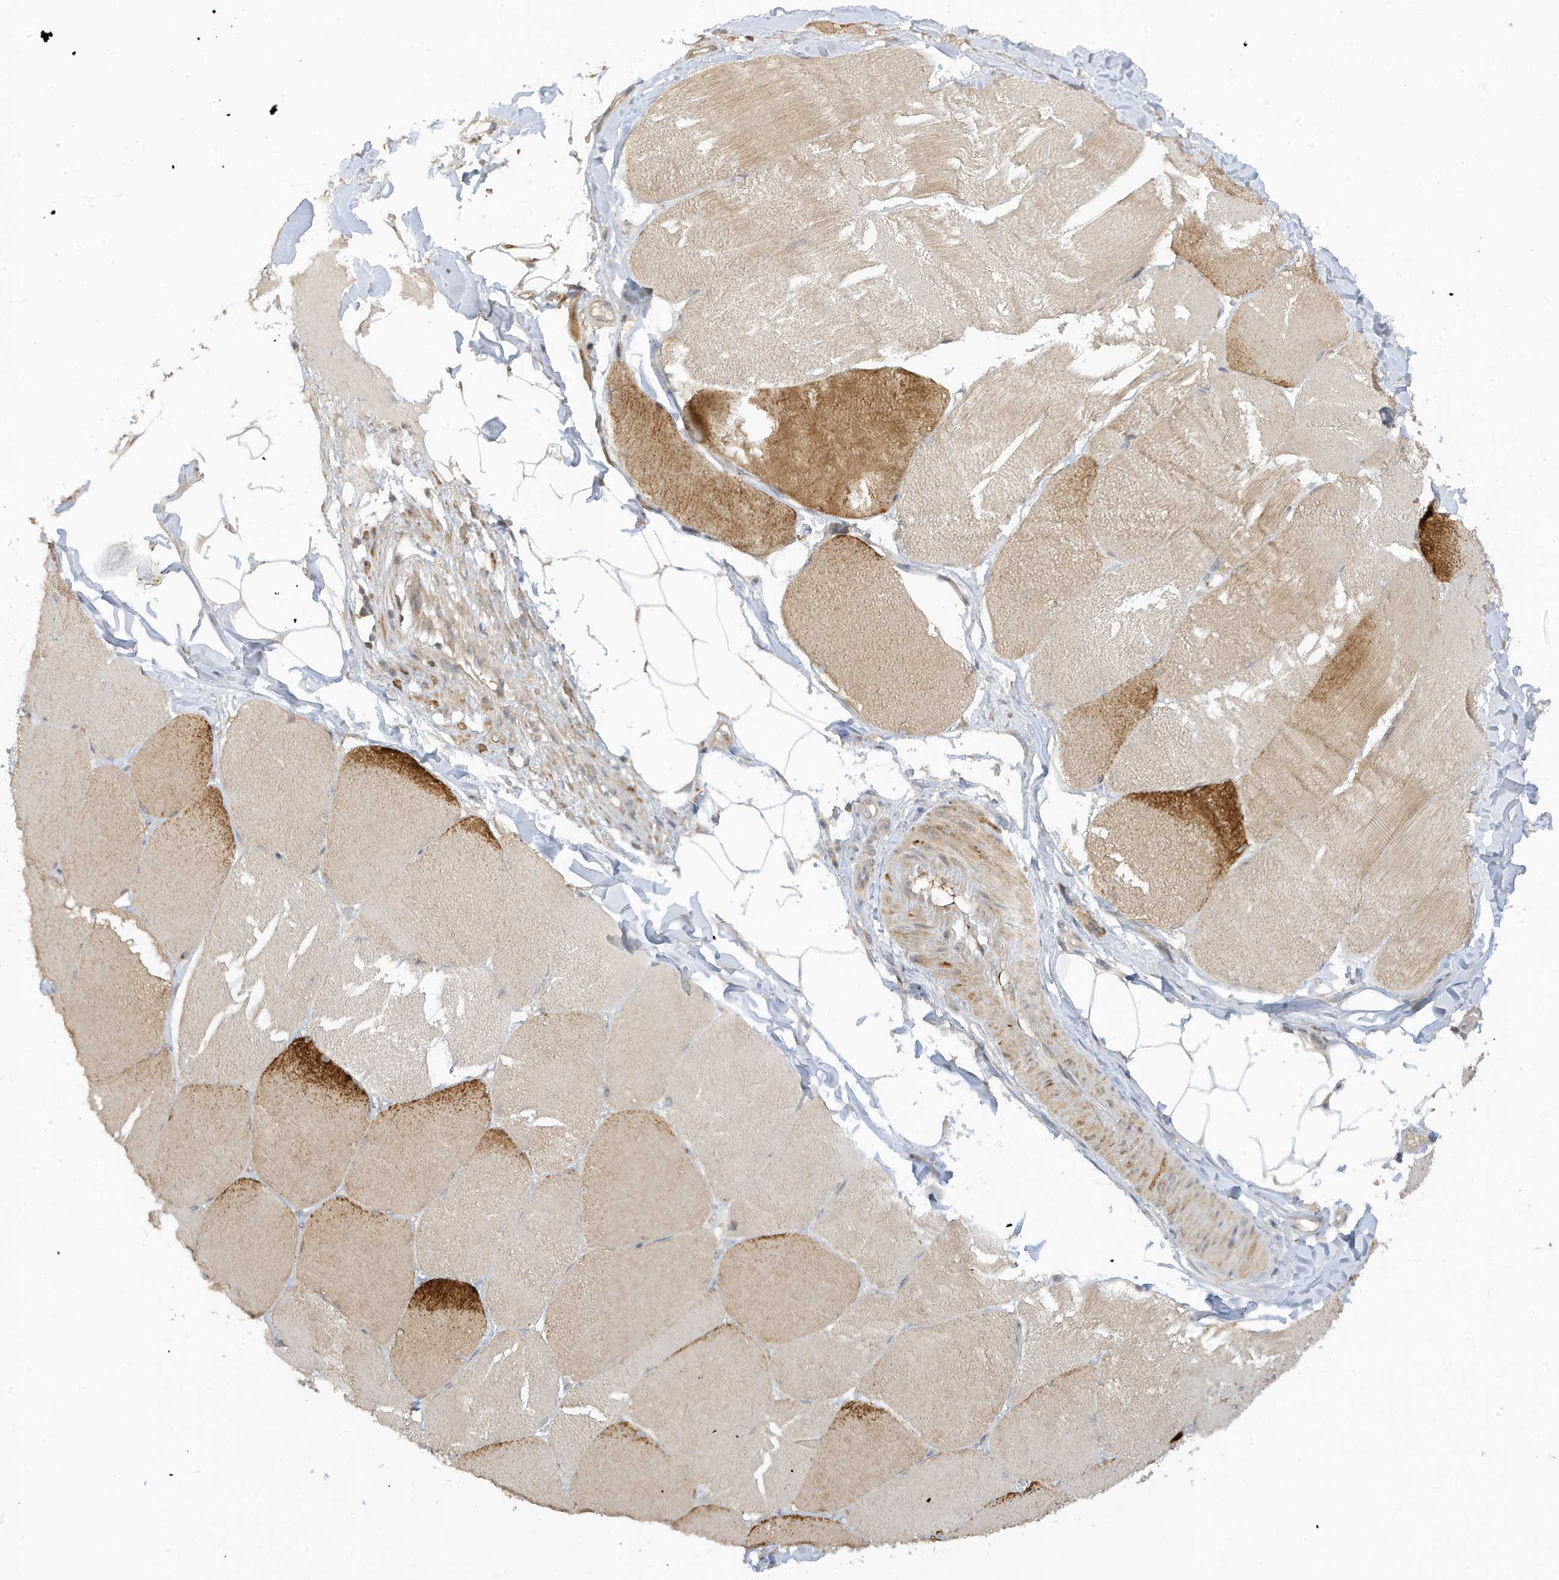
{"staining": {"intensity": "strong", "quantity": "25%-75%", "location": "cytoplasmic/membranous"}, "tissue": "skeletal muscle", "cell_type": "Myocytes", "image_type": "normal", "snomed": [{"axis": "morphology", "description": "Normal tissue, NOS"}, {"axis": "topography", "description": "Skin"}, {"axis": "topography", "description": "Skeletal muscle"}], "caption": "Myocytes reveal strong cytoplasmic/membranous staining in approximately 25%-75% of cells in benign skeletal muscle. (IHC, brightfield microscopy, high magnification).", "gene": "TAB3", "patient": {"sex": "male", "age": 83}}